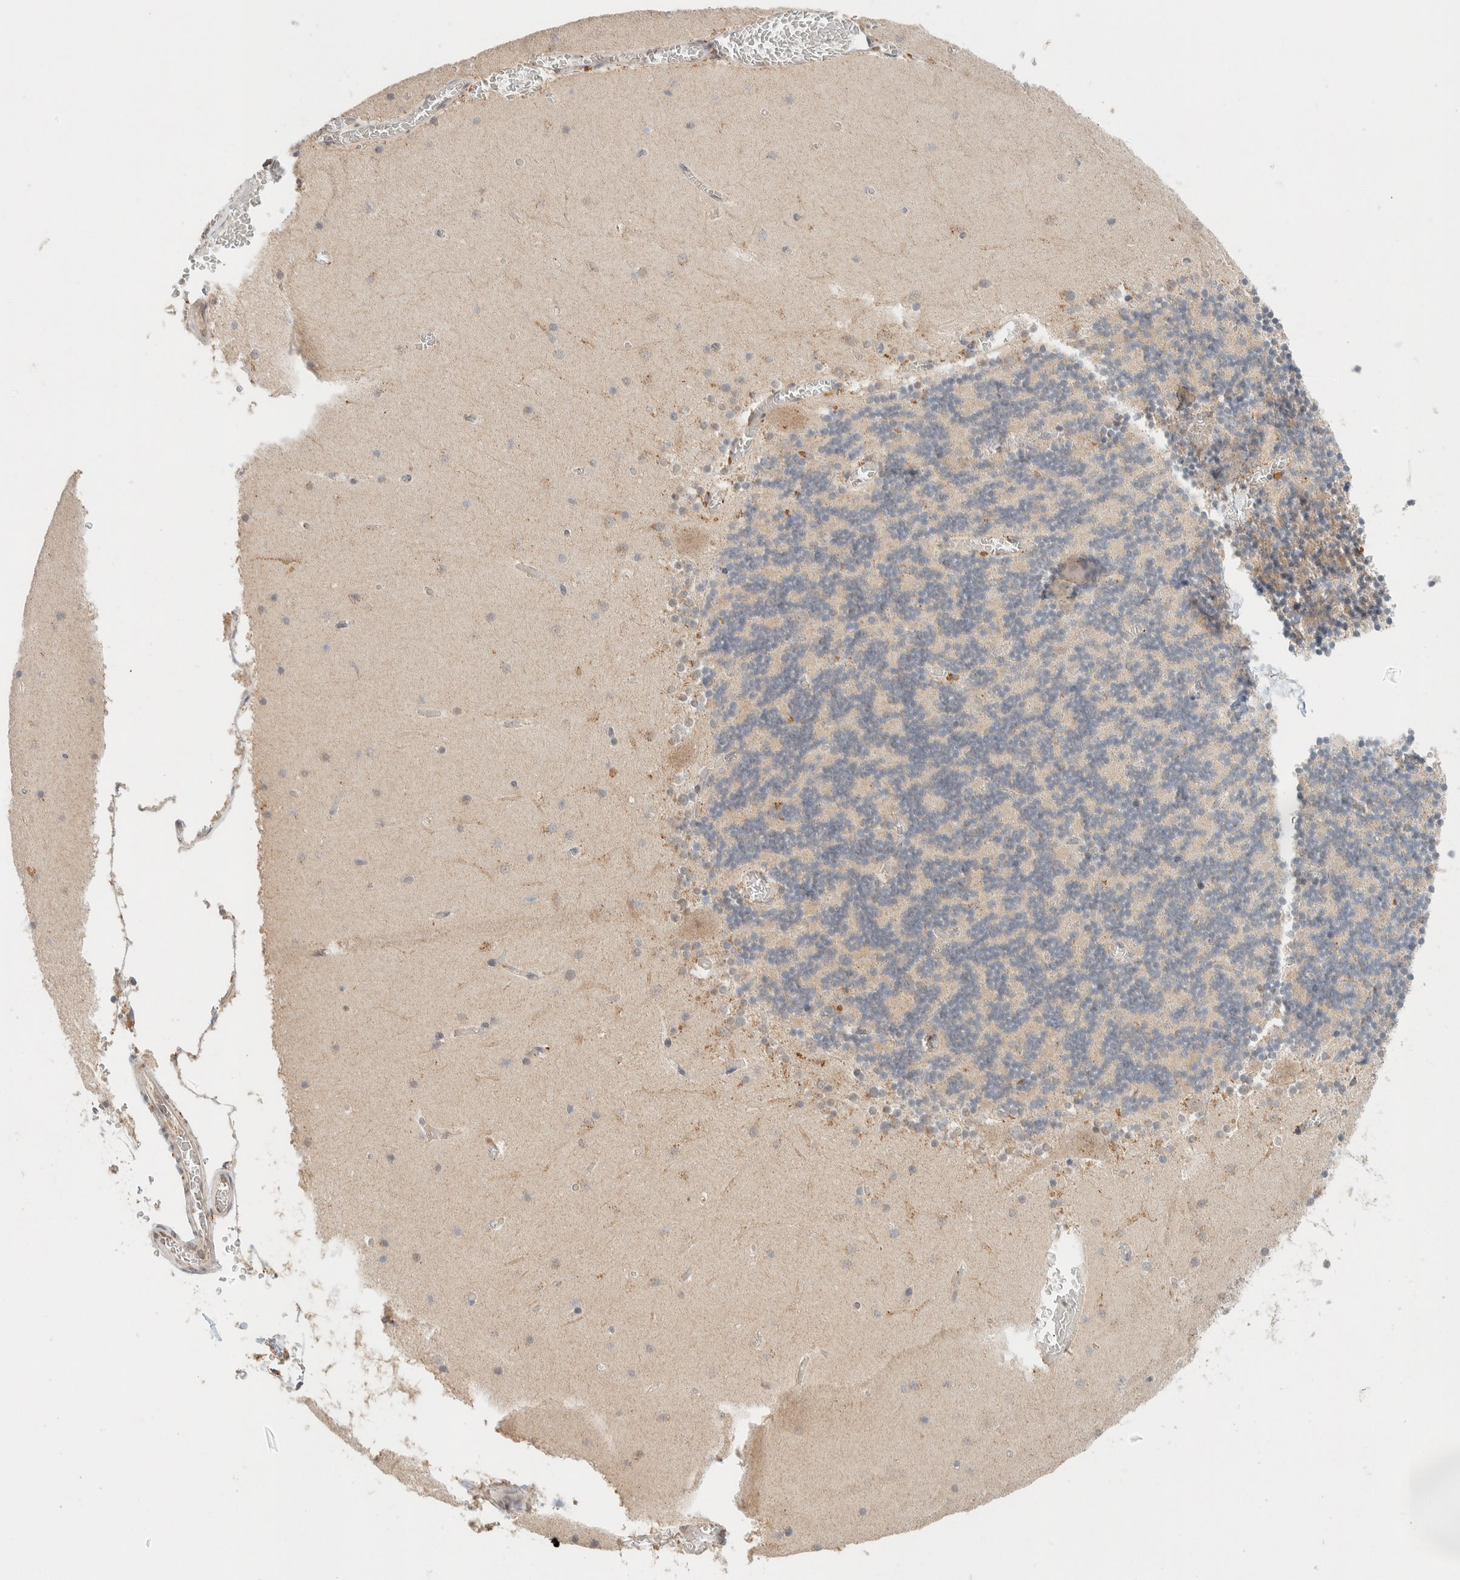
{"staining": {"intensity": "weak", "quantity": "25%-75%", "location": "cytoplasmic/membranous"}, "tissue": "cerebellum", "cell_type": "Cells in granular layer", "image_type": "normal", "snomed": [{"axis": "morphology", "description": "Normal tissue, NOS"}, {"axis": "topography", "description": "Cerebellum"}], "caption": "Weak cytoplasmic/membranous positivity is appreciated in about 25%-75% of cells in granular layer in benign cerebellum.", "gene": "MRPL41", "patient": {"sex": "female", "age": 28}}